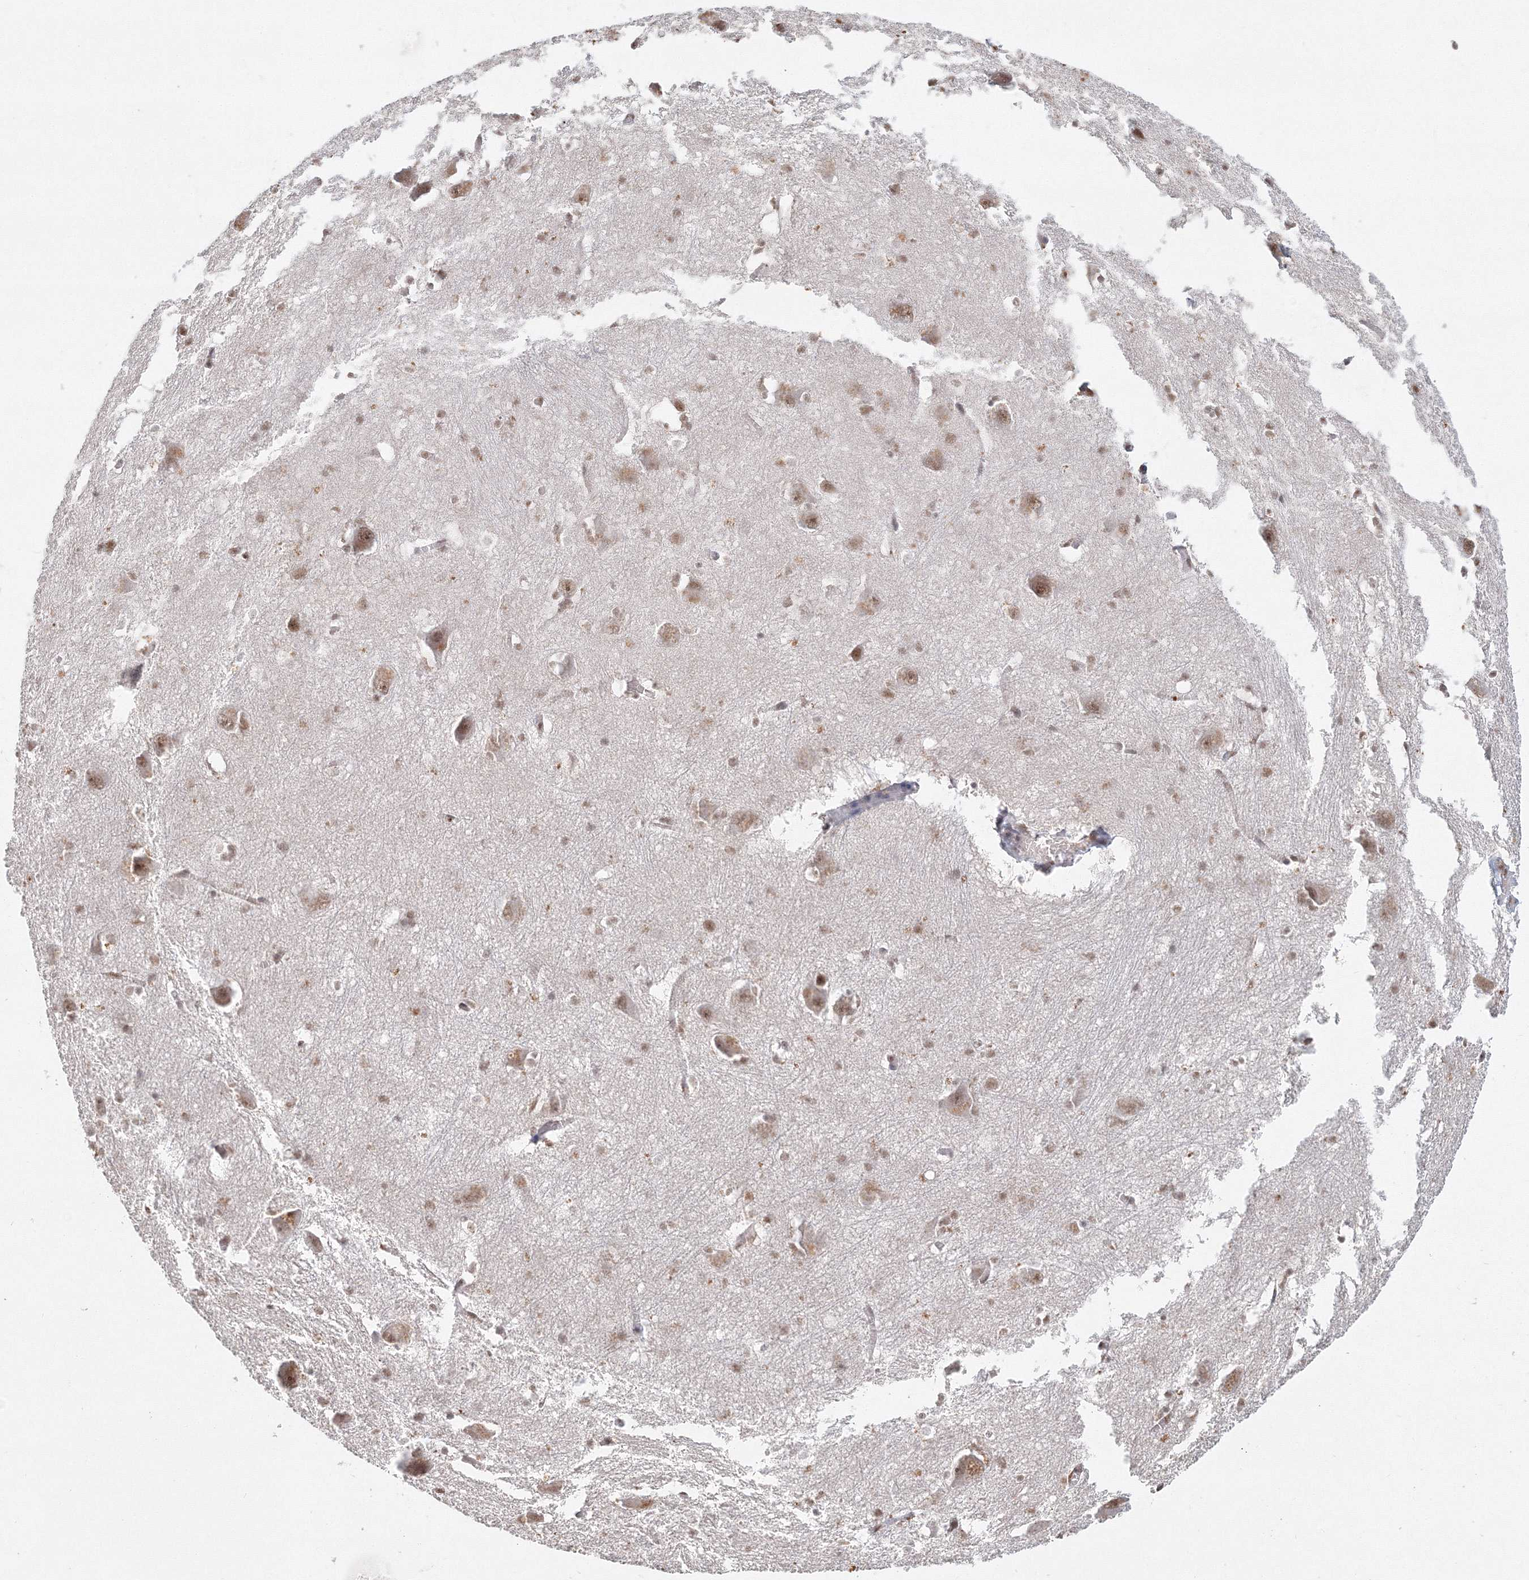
{"staining": {"intensity": "weak", "quantity": "25%-75%", "location": "nuclear"}, "tissue": "caudate", "cell_type": "Glial cells", "image_type": "normal", "snomed": [{"axis": "morphology", "description": "Normal tissue, NOS"}, {"axis": "topography", "description": "Lateral ventricle wall"}], "caption": "Immunohistochemical staining of benign caudate exhibits 25%-75% levels of weak nuclear protein expression in about 25%-75% of glial cells. (Brightfield microscopy of DAB IHC at high magnification).", "gene": "IWS1", "patient": {"sex": "male", "age": 37}}